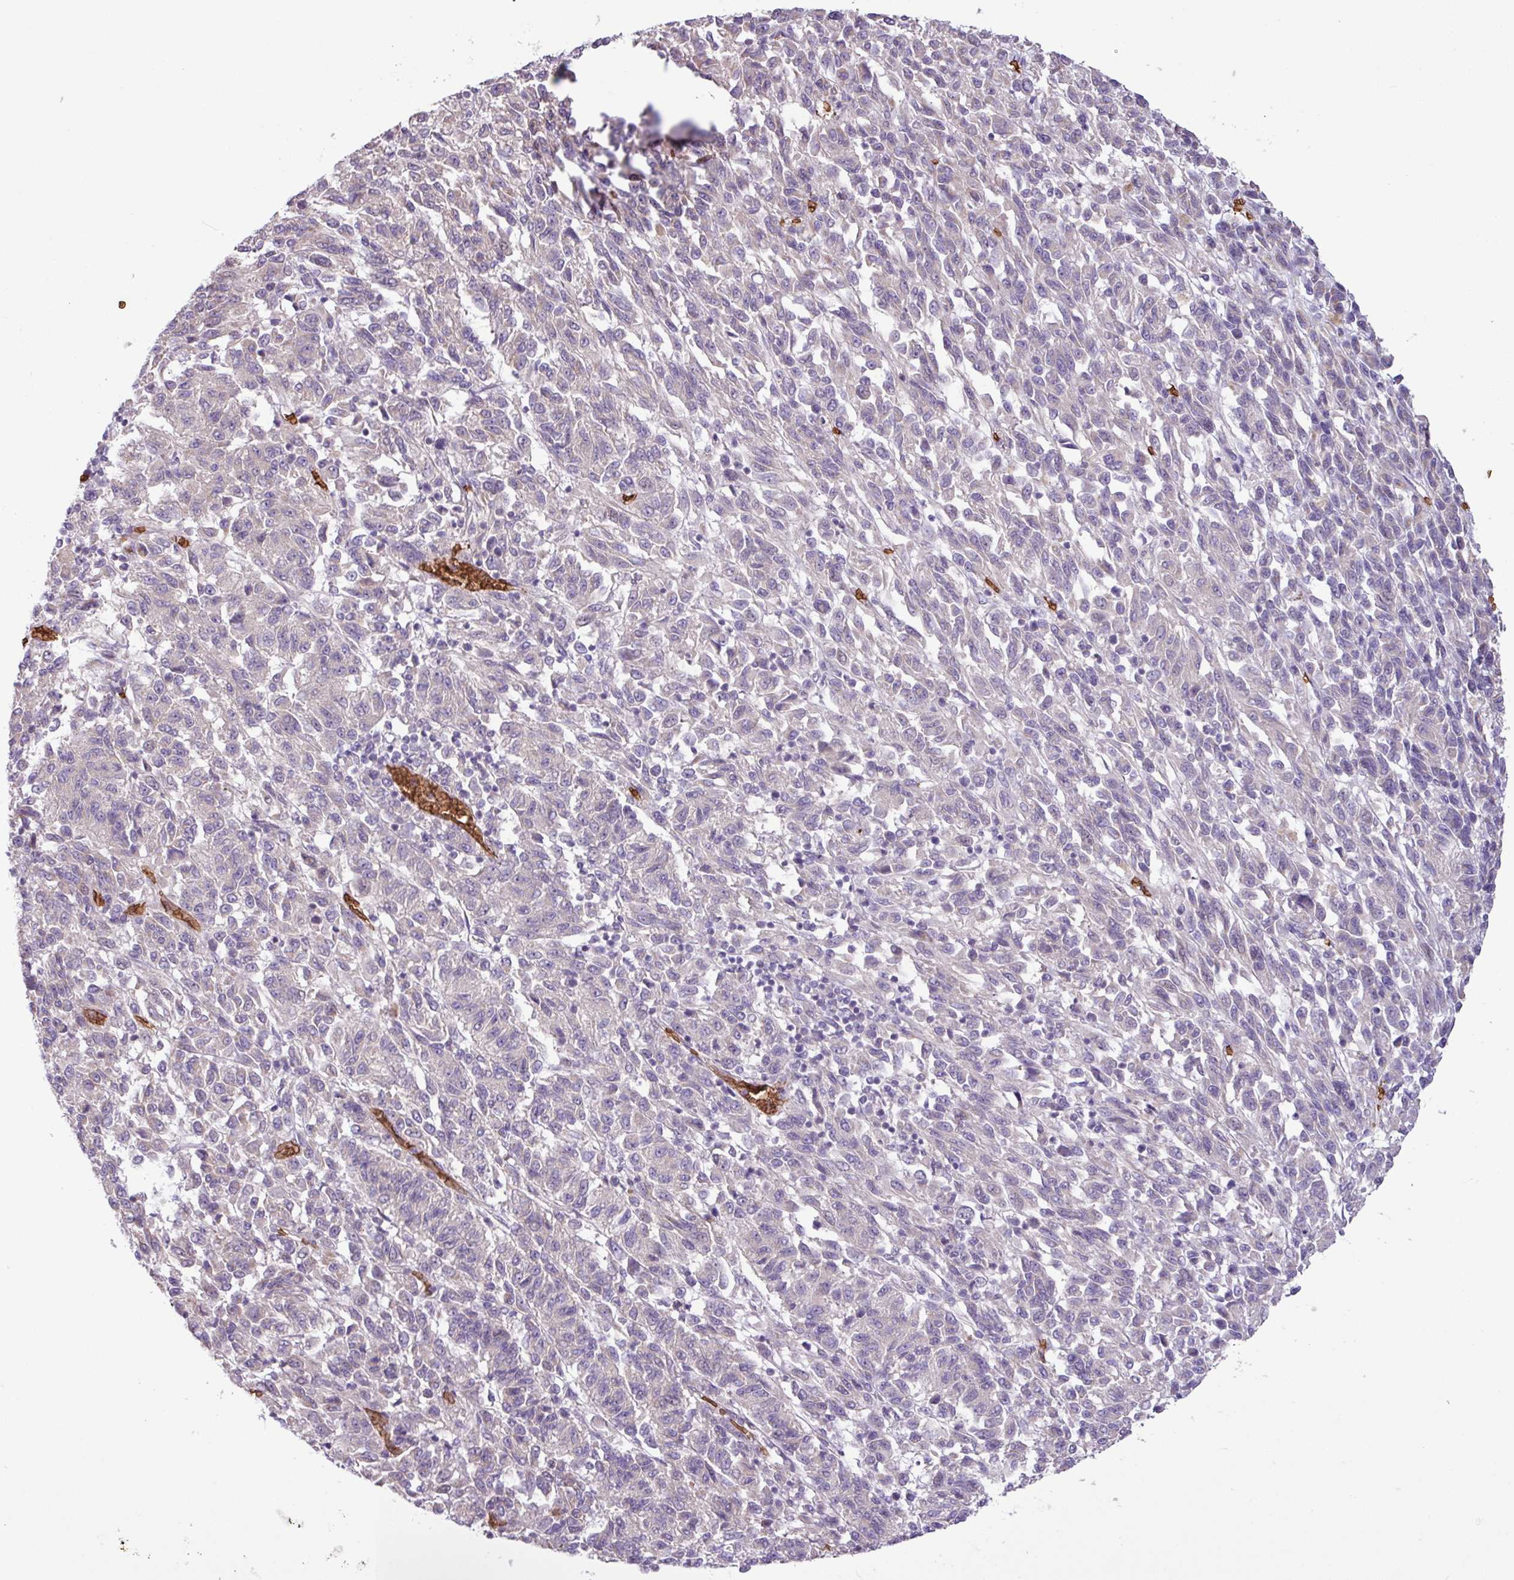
{"staining": {"intensity": "negative", "quantity": "none", "location": "none"}, "tissue": "melanoma", "cell_type": "Tumor cells", "image_type": "cancer", "snomed": [{"axis": "morphology", "description": "Malignant melanoma, Metastatic site"}, {"axis": "topography", "description": "Lung"}], "caption": "This is an immunohistochemistry photomicrograph of melanoma. There is no expression in tumor cells.", "gene": "RAD21L1", "patient": {"sex": "male", "age": 64}}